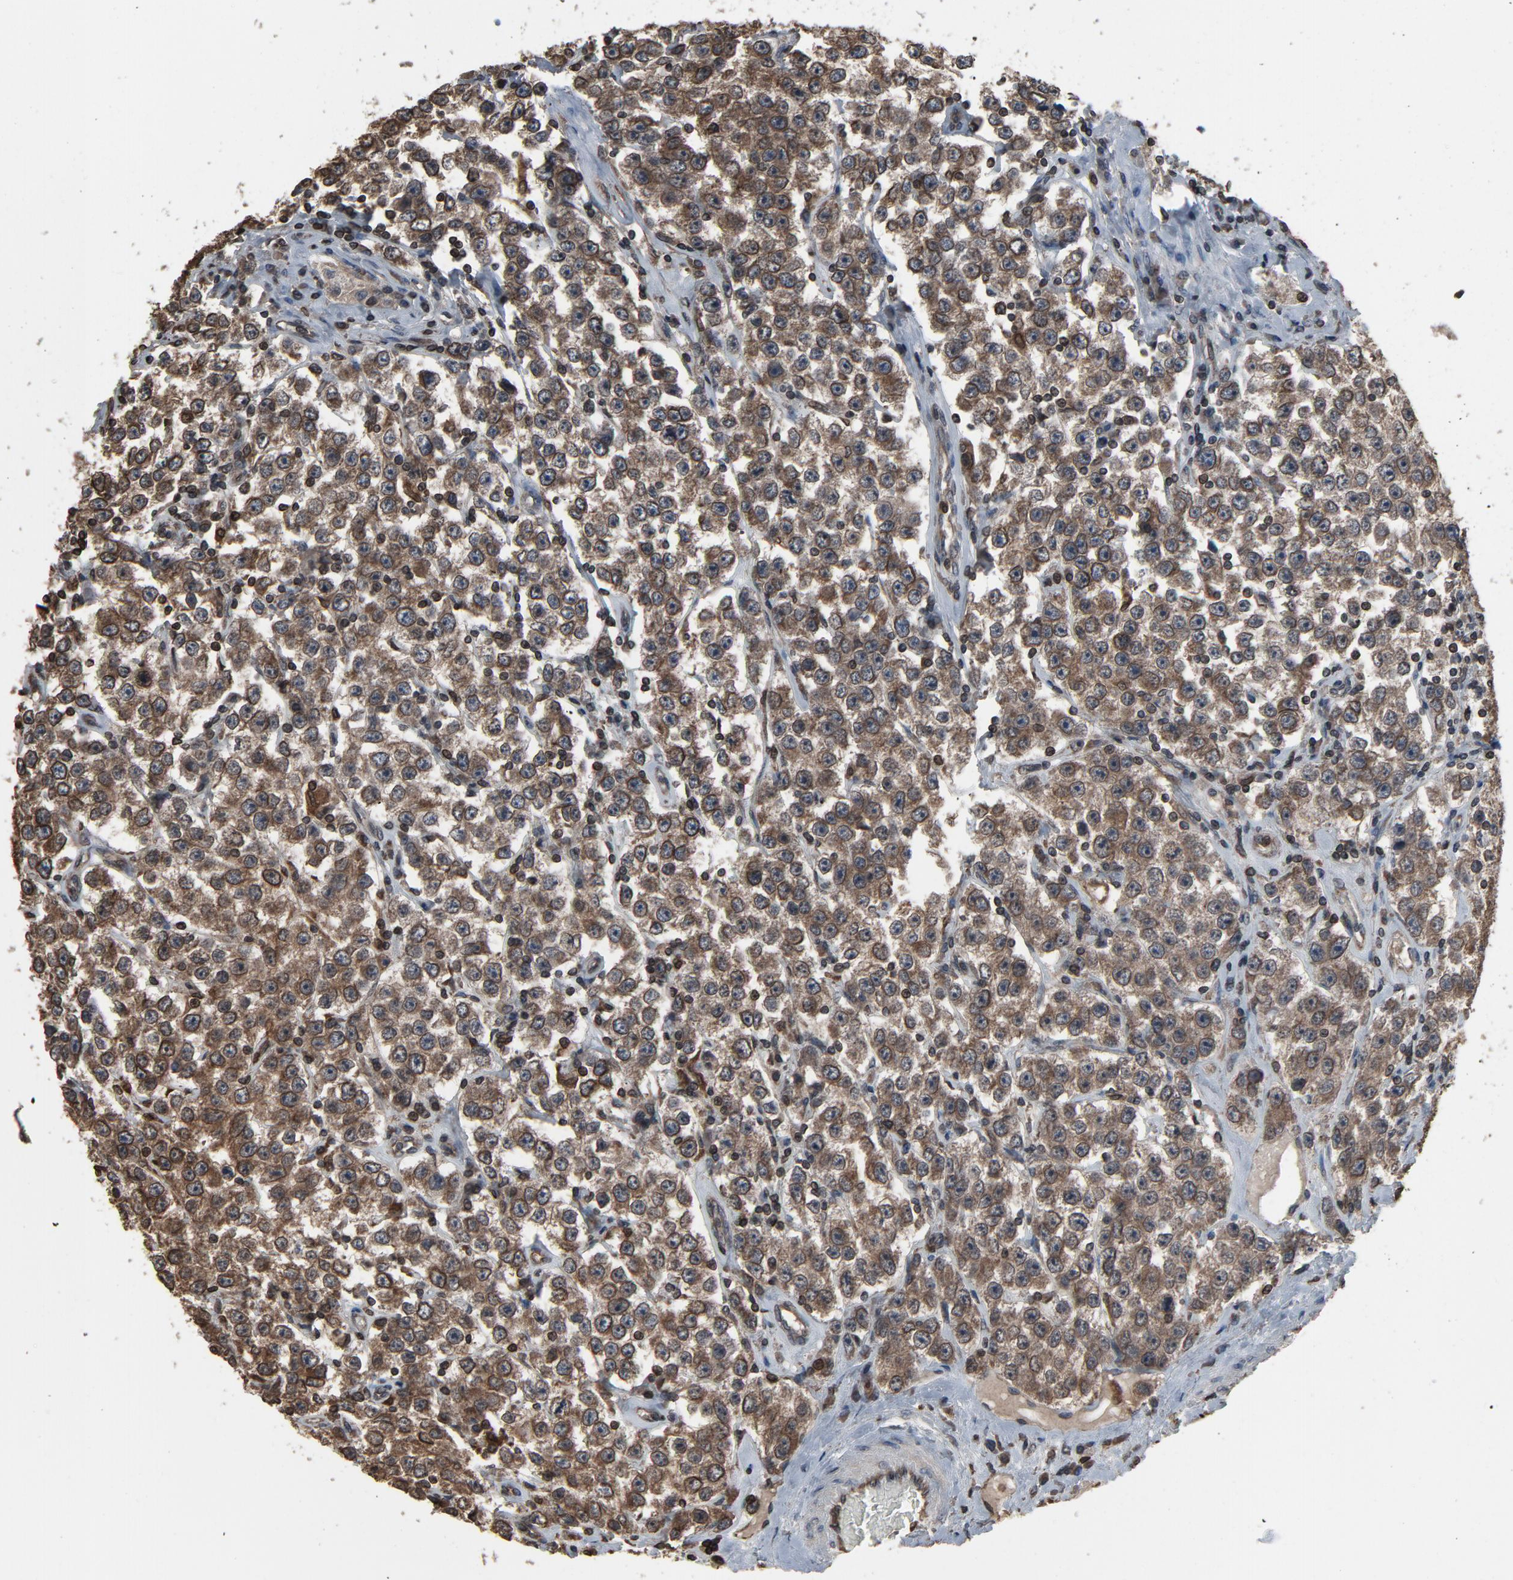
{"staining": {"intensity": "moderate", "quantity": ">75%", "location": "cytoplasmic/membranous"}, "tissue": "testis cancer", "cell_type": "Tumor cells", "image_type": "cancer", "snomed": [{"axis": "morphology", "description": "Seminoma, NOS"}, {"axis": "topography", "description": "Testis"}], "caption": "Protein staining exhibits moderate cytoplasmic/membranous positivity in approximately >75% of tumor cells in seminoma (testis).", "gene": "UBE2D1", "patient": {"sex": "male", "age": 52}}